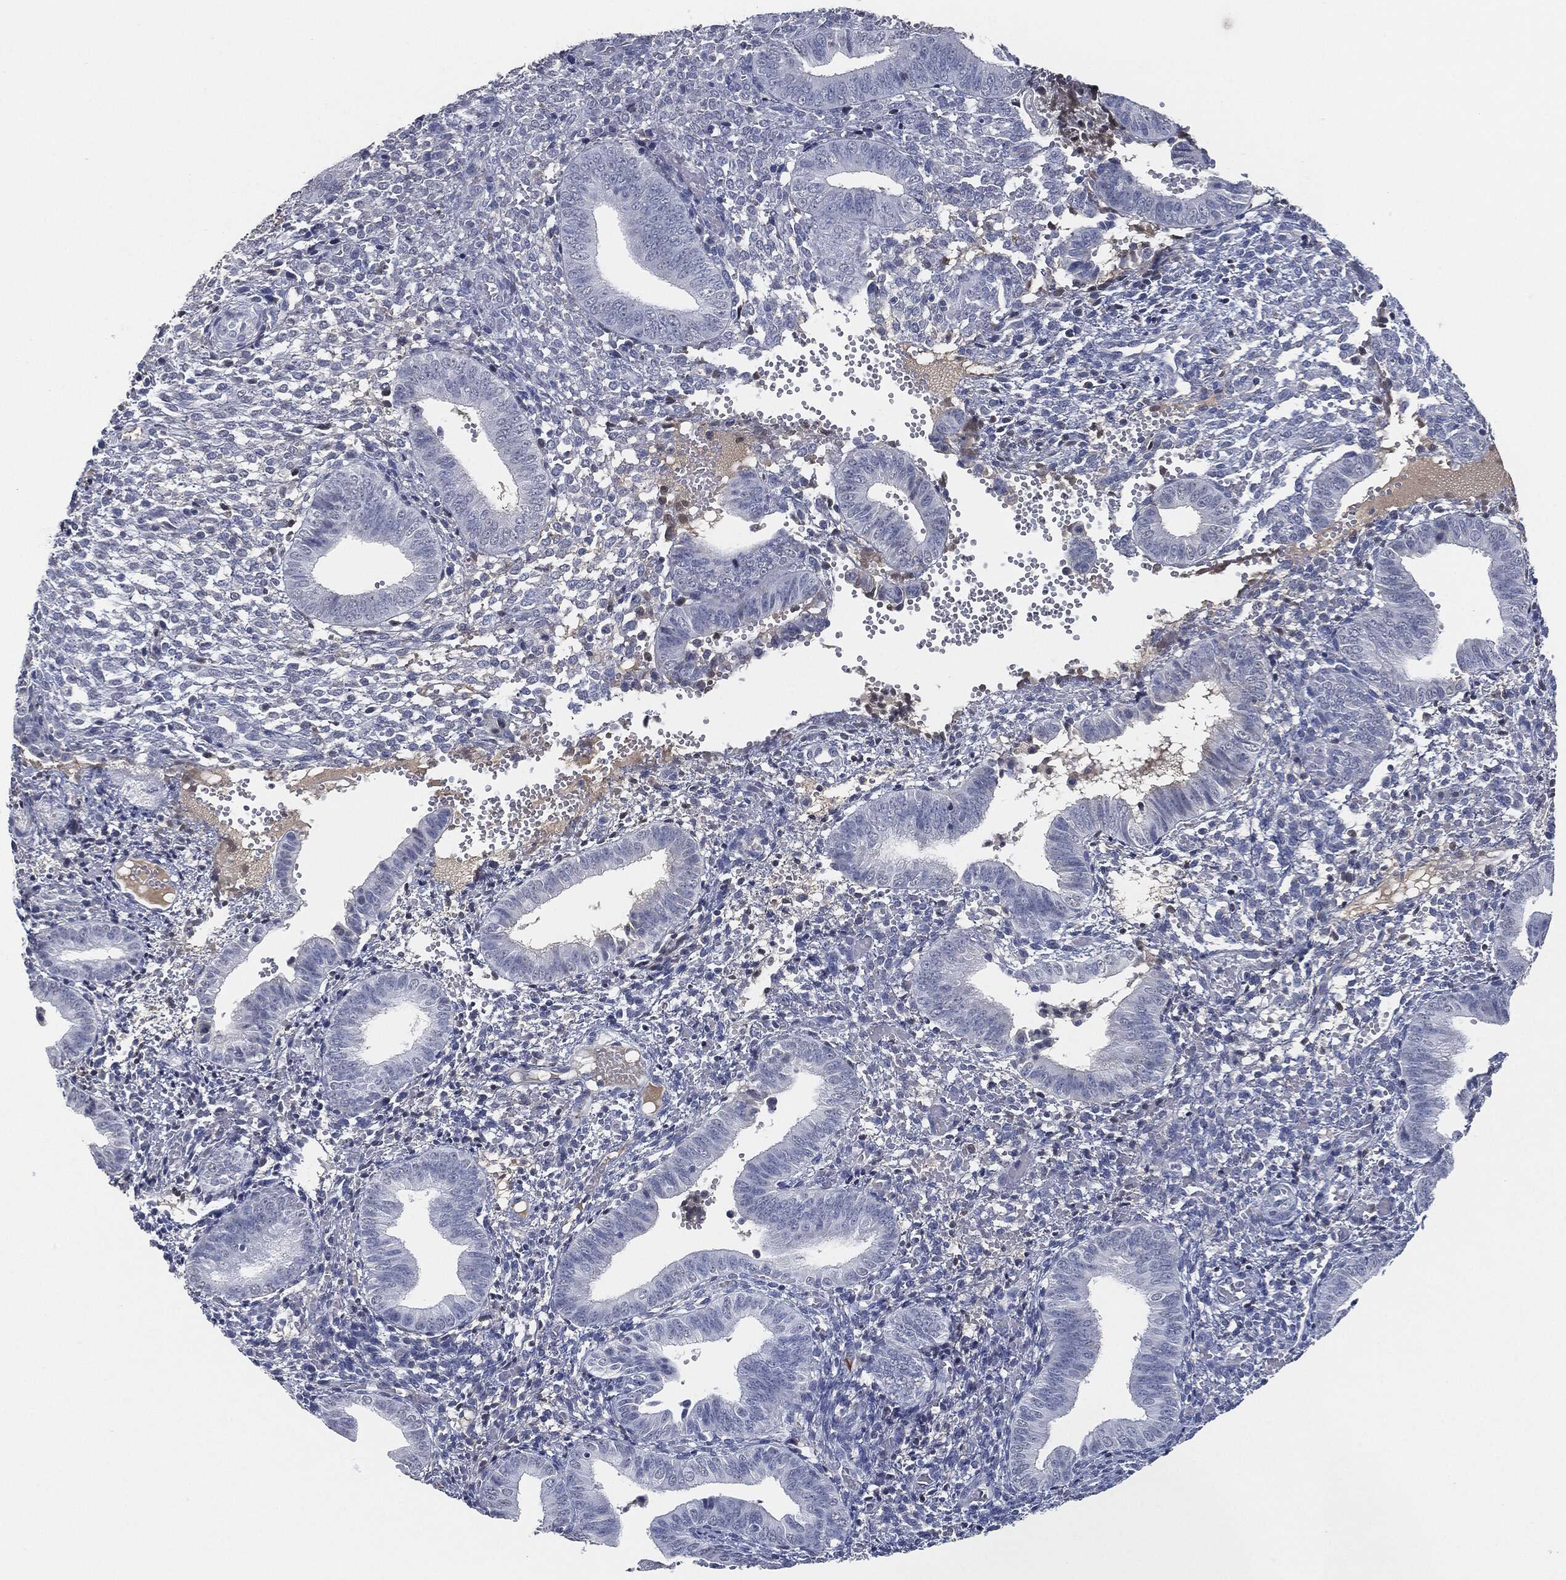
{"staining": {"intensity": "negative", "quantity": "none", "location": "none"}, "tissue": "endometrium", "cell_type": "Cells in endometrial stroma", "image_type": "normal", "snomed": [{"axis": "morphology", "description": "Normal tissue, NOS"}, {"axis": "topography", "description": "Endometrium"}], "caption": "High power microscopy micrograph of an immunohistochemistry (IHC) histopathology image of benign endometrium, revealing no significant positivity in cells in endometrial stroma. The staining was performed using DAB to visualize the protein expression in brown, while the nuclei were stained in blue with hematoxylin (Magnification: 20x).", "gene": "SIGLEC7", "patient": {"sex": "female", "age": 42}}